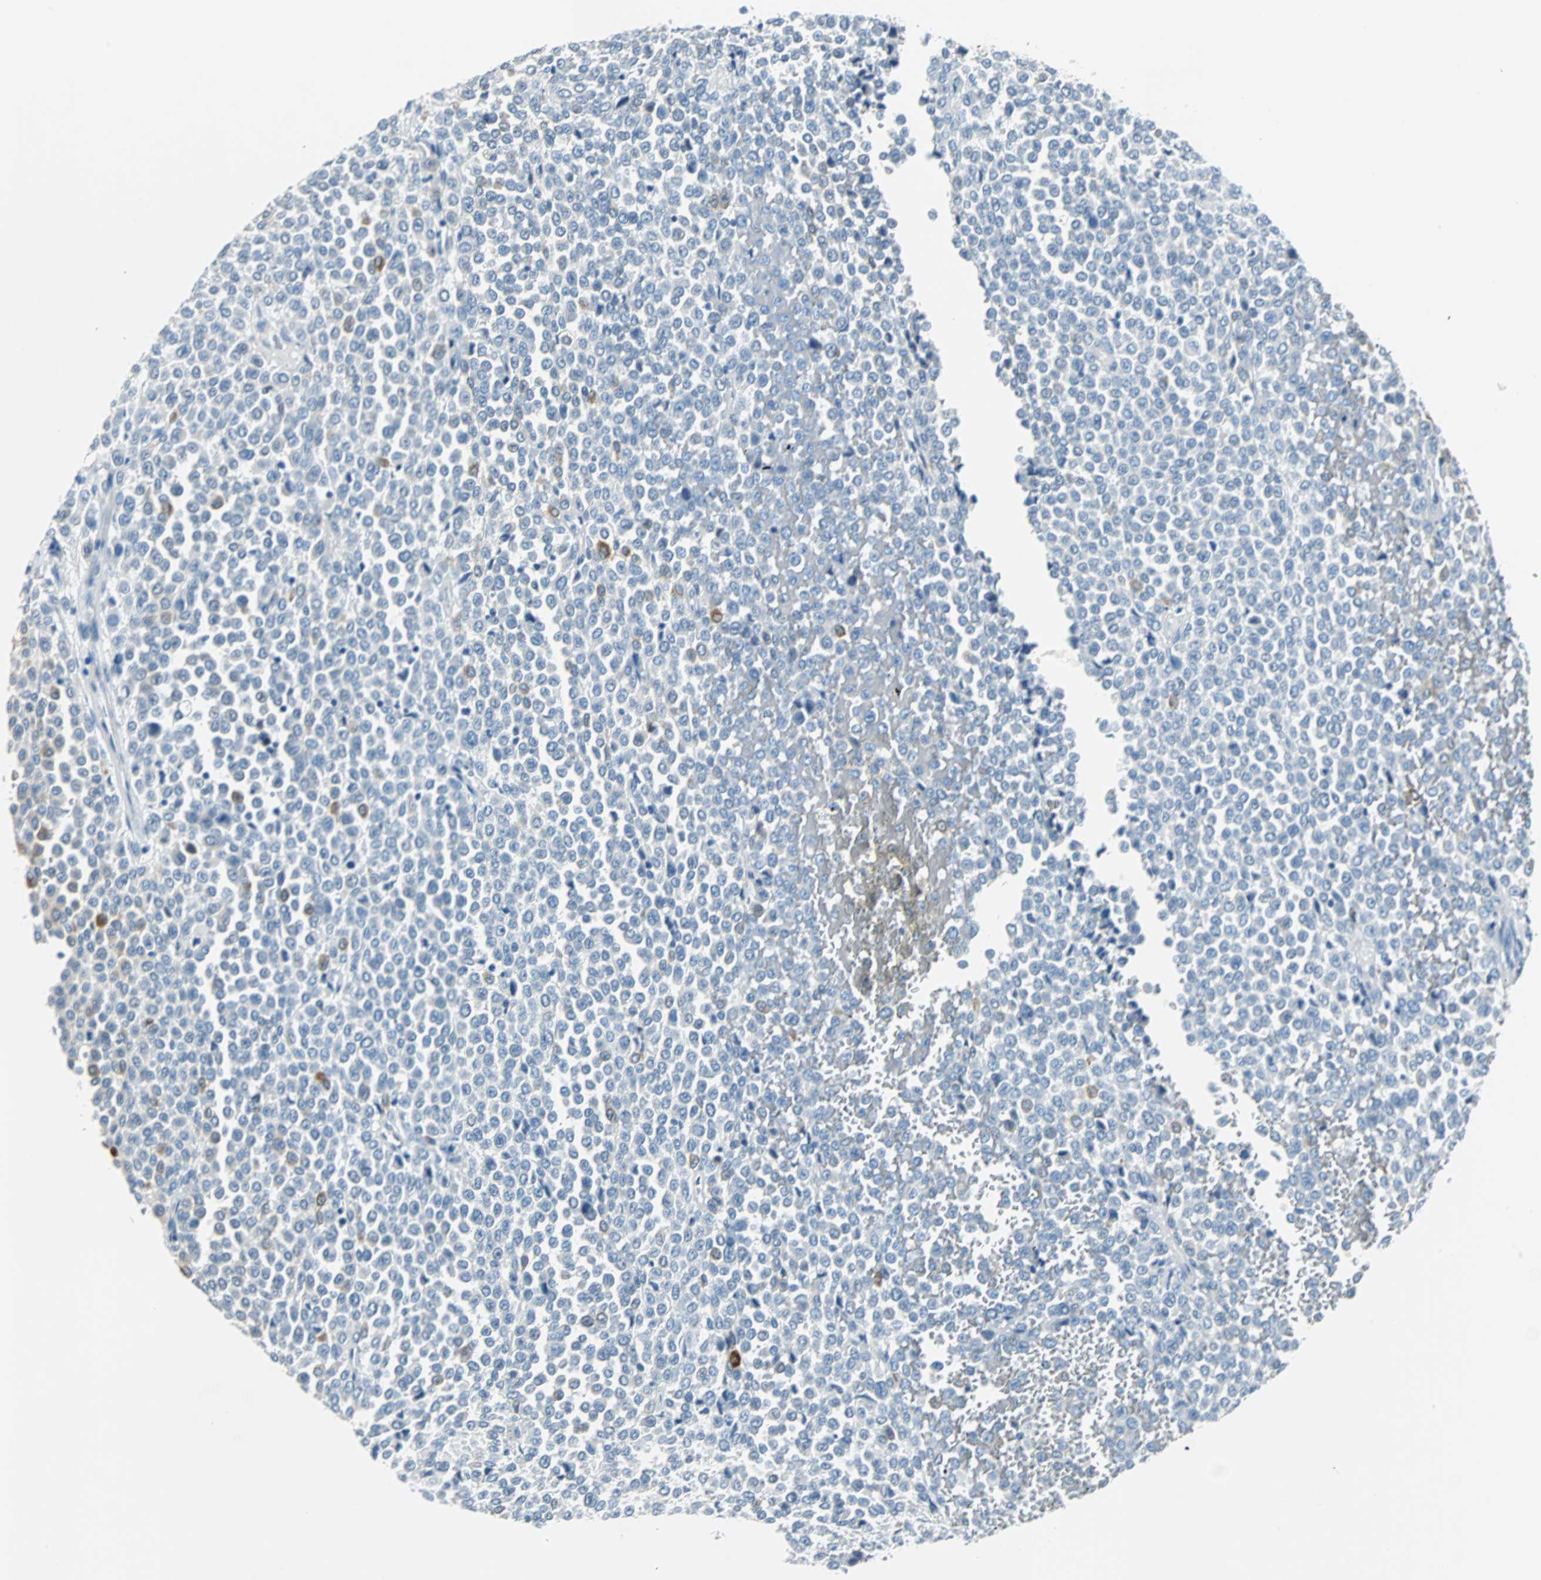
{"staining": {"intensity": "negative", "quantity": "none", "location": "none"}, "tissue": "melanoma", "cell_type": "Tumor cells", "image_type": "cancer", "snomed": [{"axis": "morphology", "description": "Malignant melanoma, Metastatic site"}, {"axis": "topography", "description": "Pancreas"}], "caption": "High magnification brightfield microscopy of malignant melanoma (metastatic site) stained with DAB (3,3'-diaminobenzidine) (brown) and counterstained with hematoxylin (blue): tumor cells show no significant positivity.", "gene": "MUC7", "patient": {"sex": "female", "age": 30}}